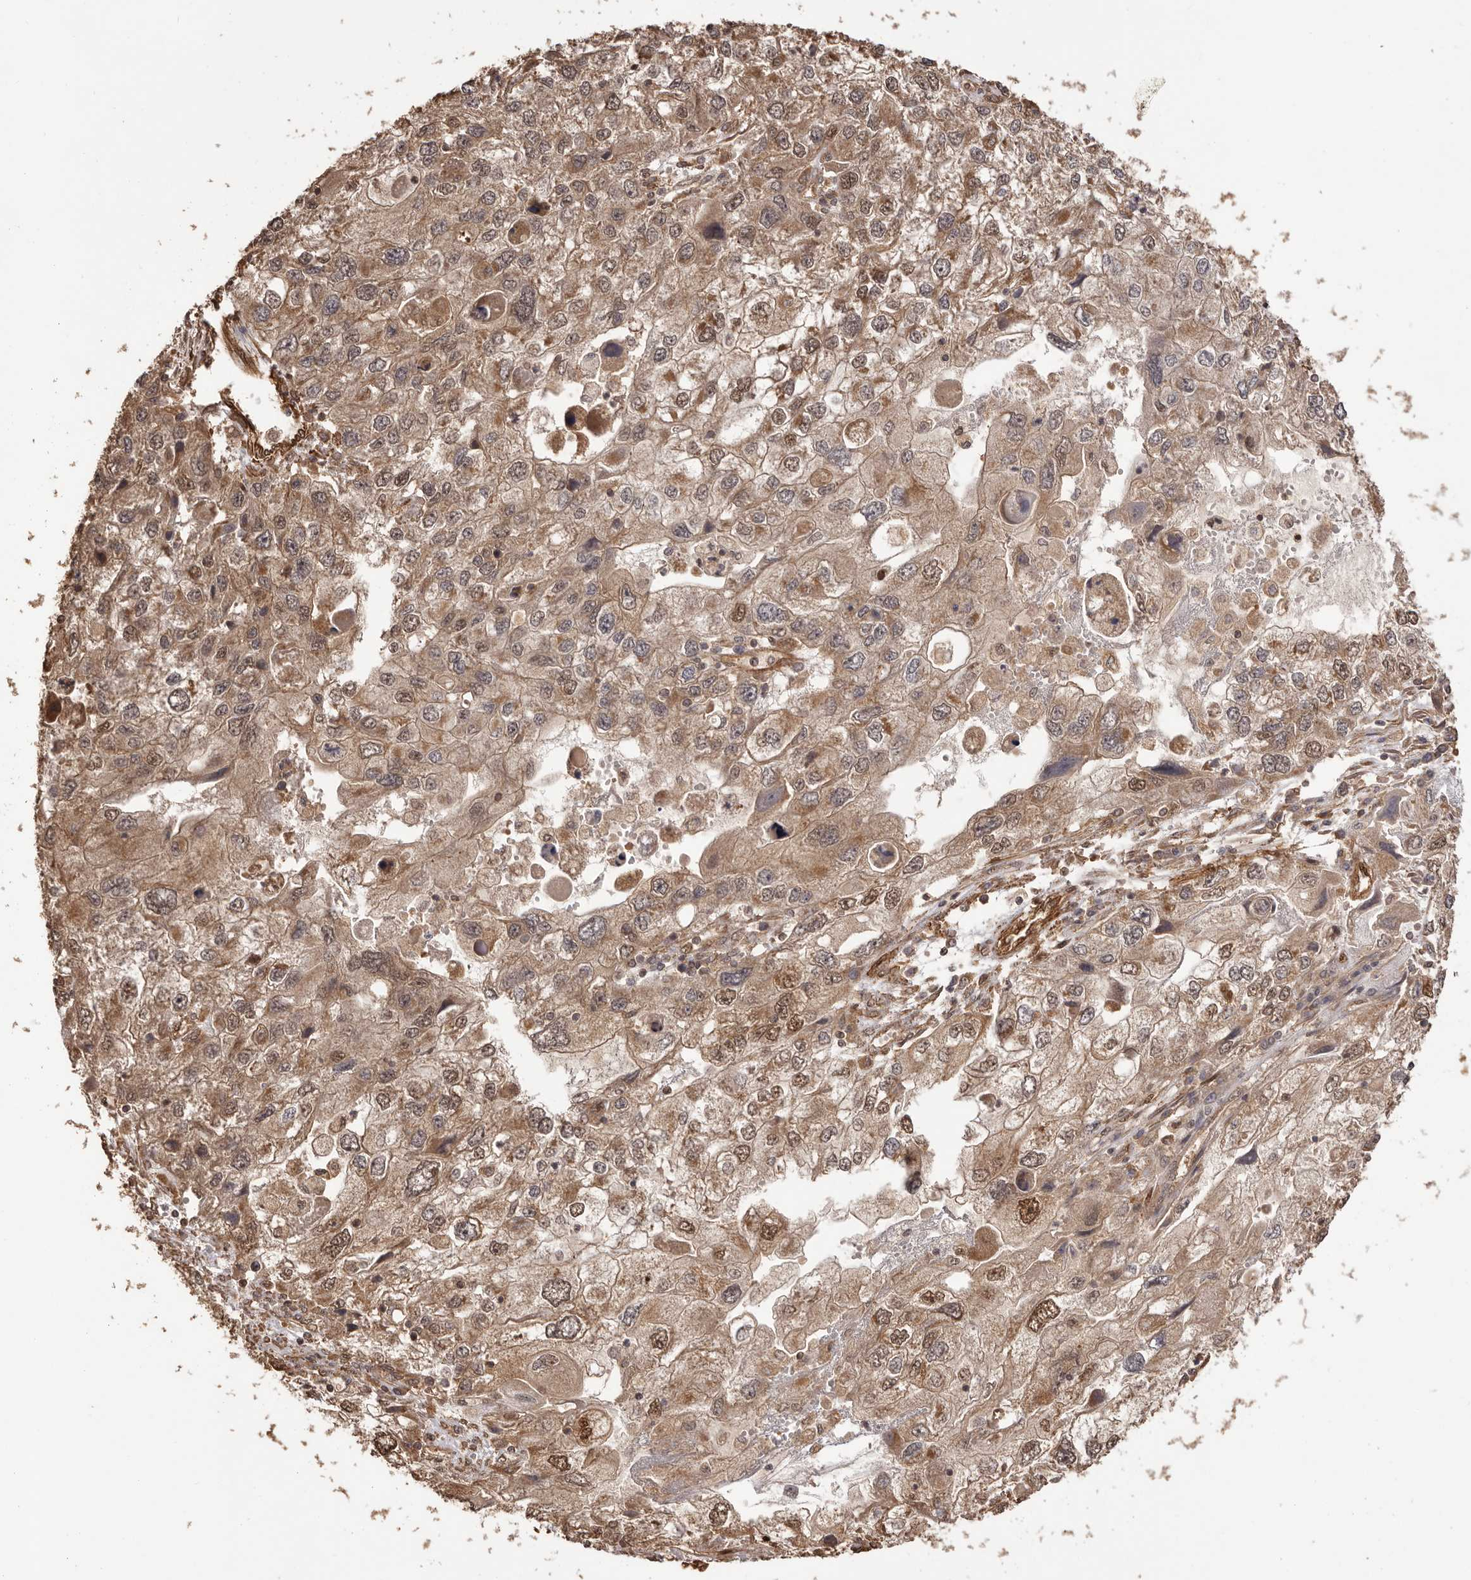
{"staining": {"intensity": "moderate", "quantity": ">75%", "location": "cytoplasmic/membranous,nuclear"}, "tissue": "endometrial cancer", "cell_type": "Tumor cells", "image_type": "cancer", "snomed": [{"axis": "morphology", "description": "Adenocarcinoma, NOS"}, {"axis": "topography", "description": "Endometrium"}], "caption": "Endometrial adenocarcinoma tissue demonstrates moderate cytoplasmic/membranous and nuclear positivity in approximately >75% of tumor cells", "gene": "UBR2", "patient": {"sex": "female", "age": 49}}